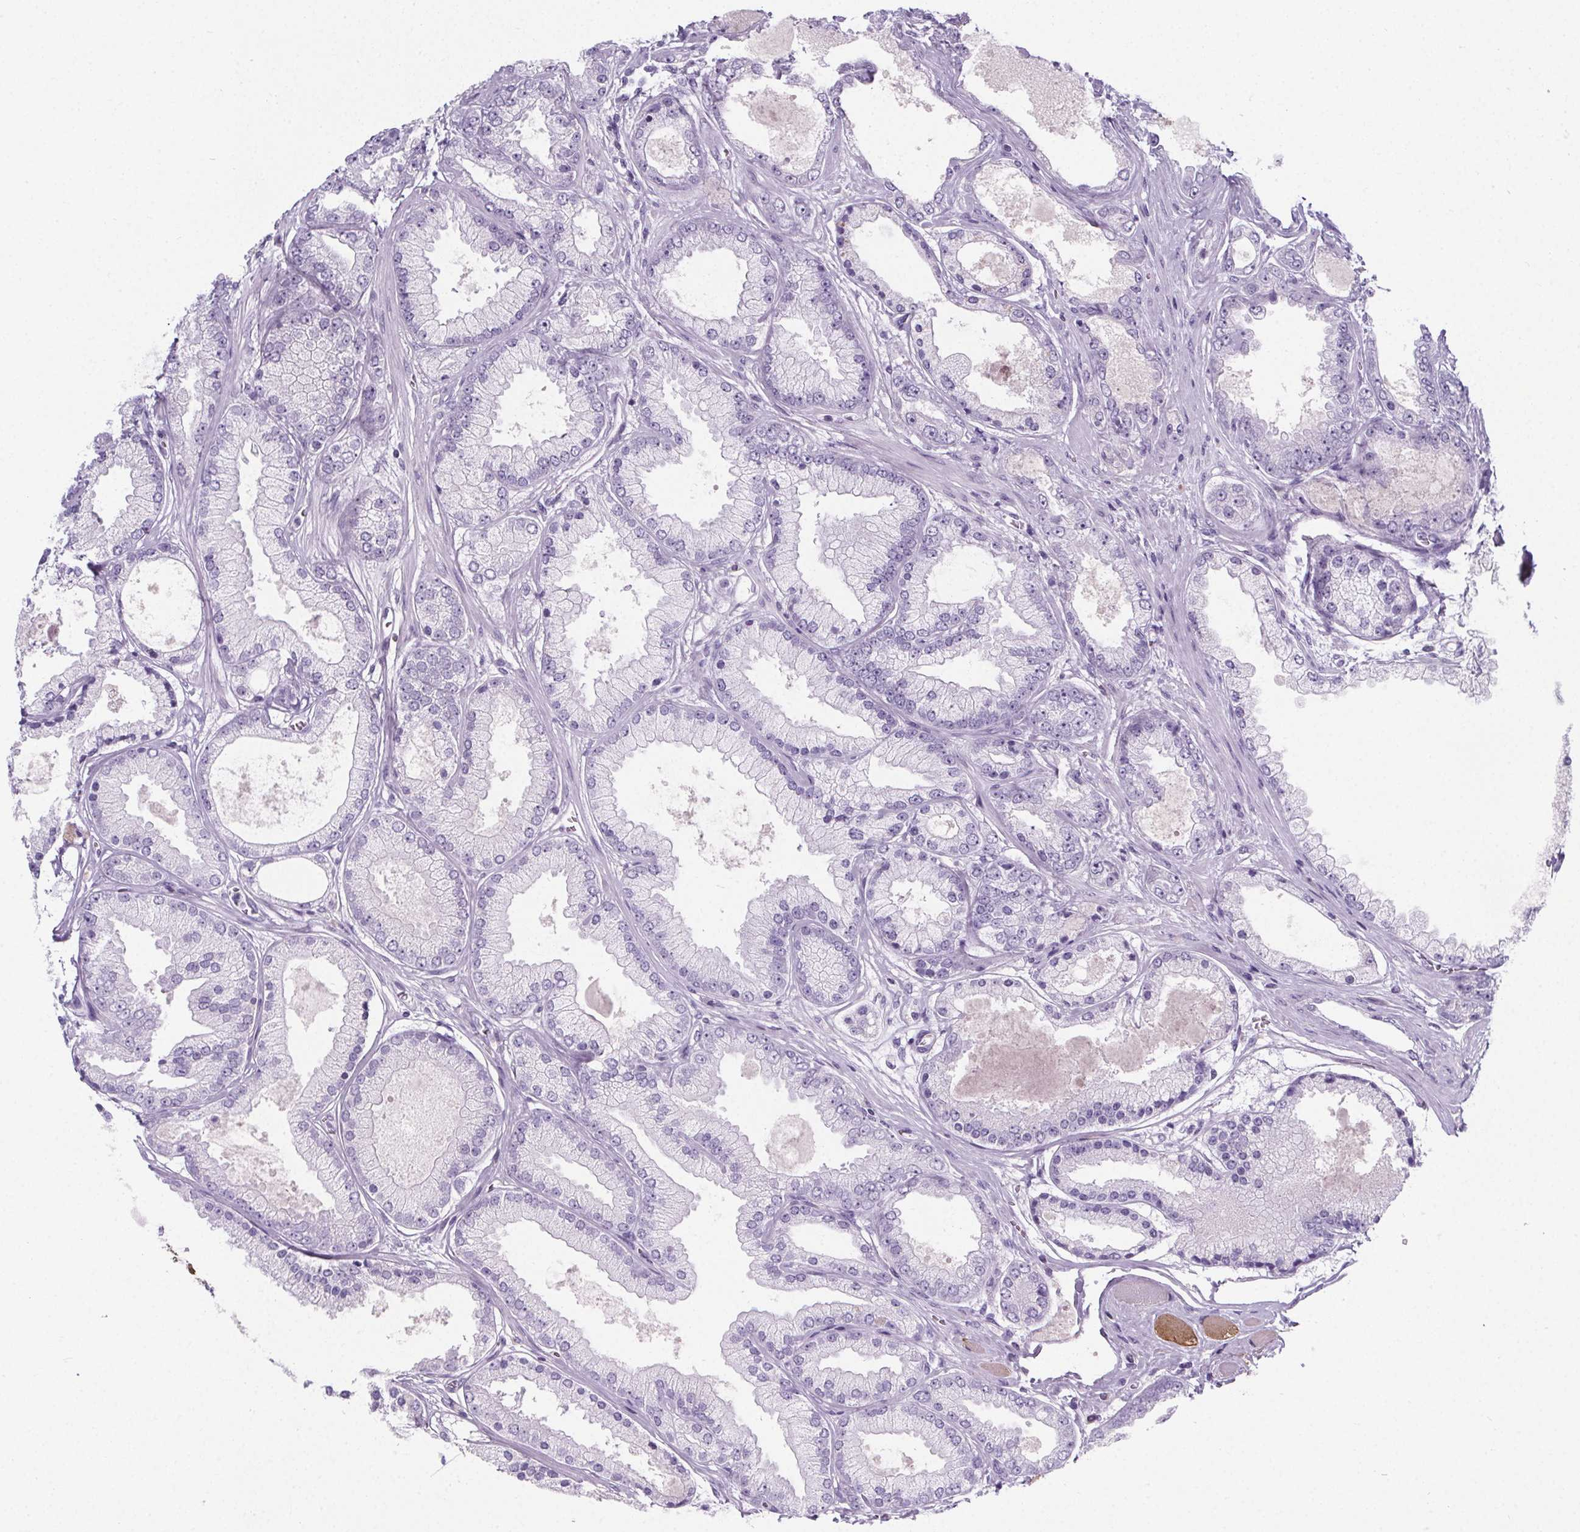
{"staining": {"intensity": "negative", "quantity": "none", "location": "none"}, "tissue": "prostate cancer", "cell_type": "Tumor cells", "image_type": "cancer", "snomed": [{"axis": "morphology", "description": "Adenocarcinoma, High grade"}, {"axis": "topography", "description": "Prostate"}], "caption": "Prostate cancer was stained to show a protein in brown. There is no significant positivity in tumor cells.", "gene": "ADRB1", "patient": {"sex": "male", "age": 67}}